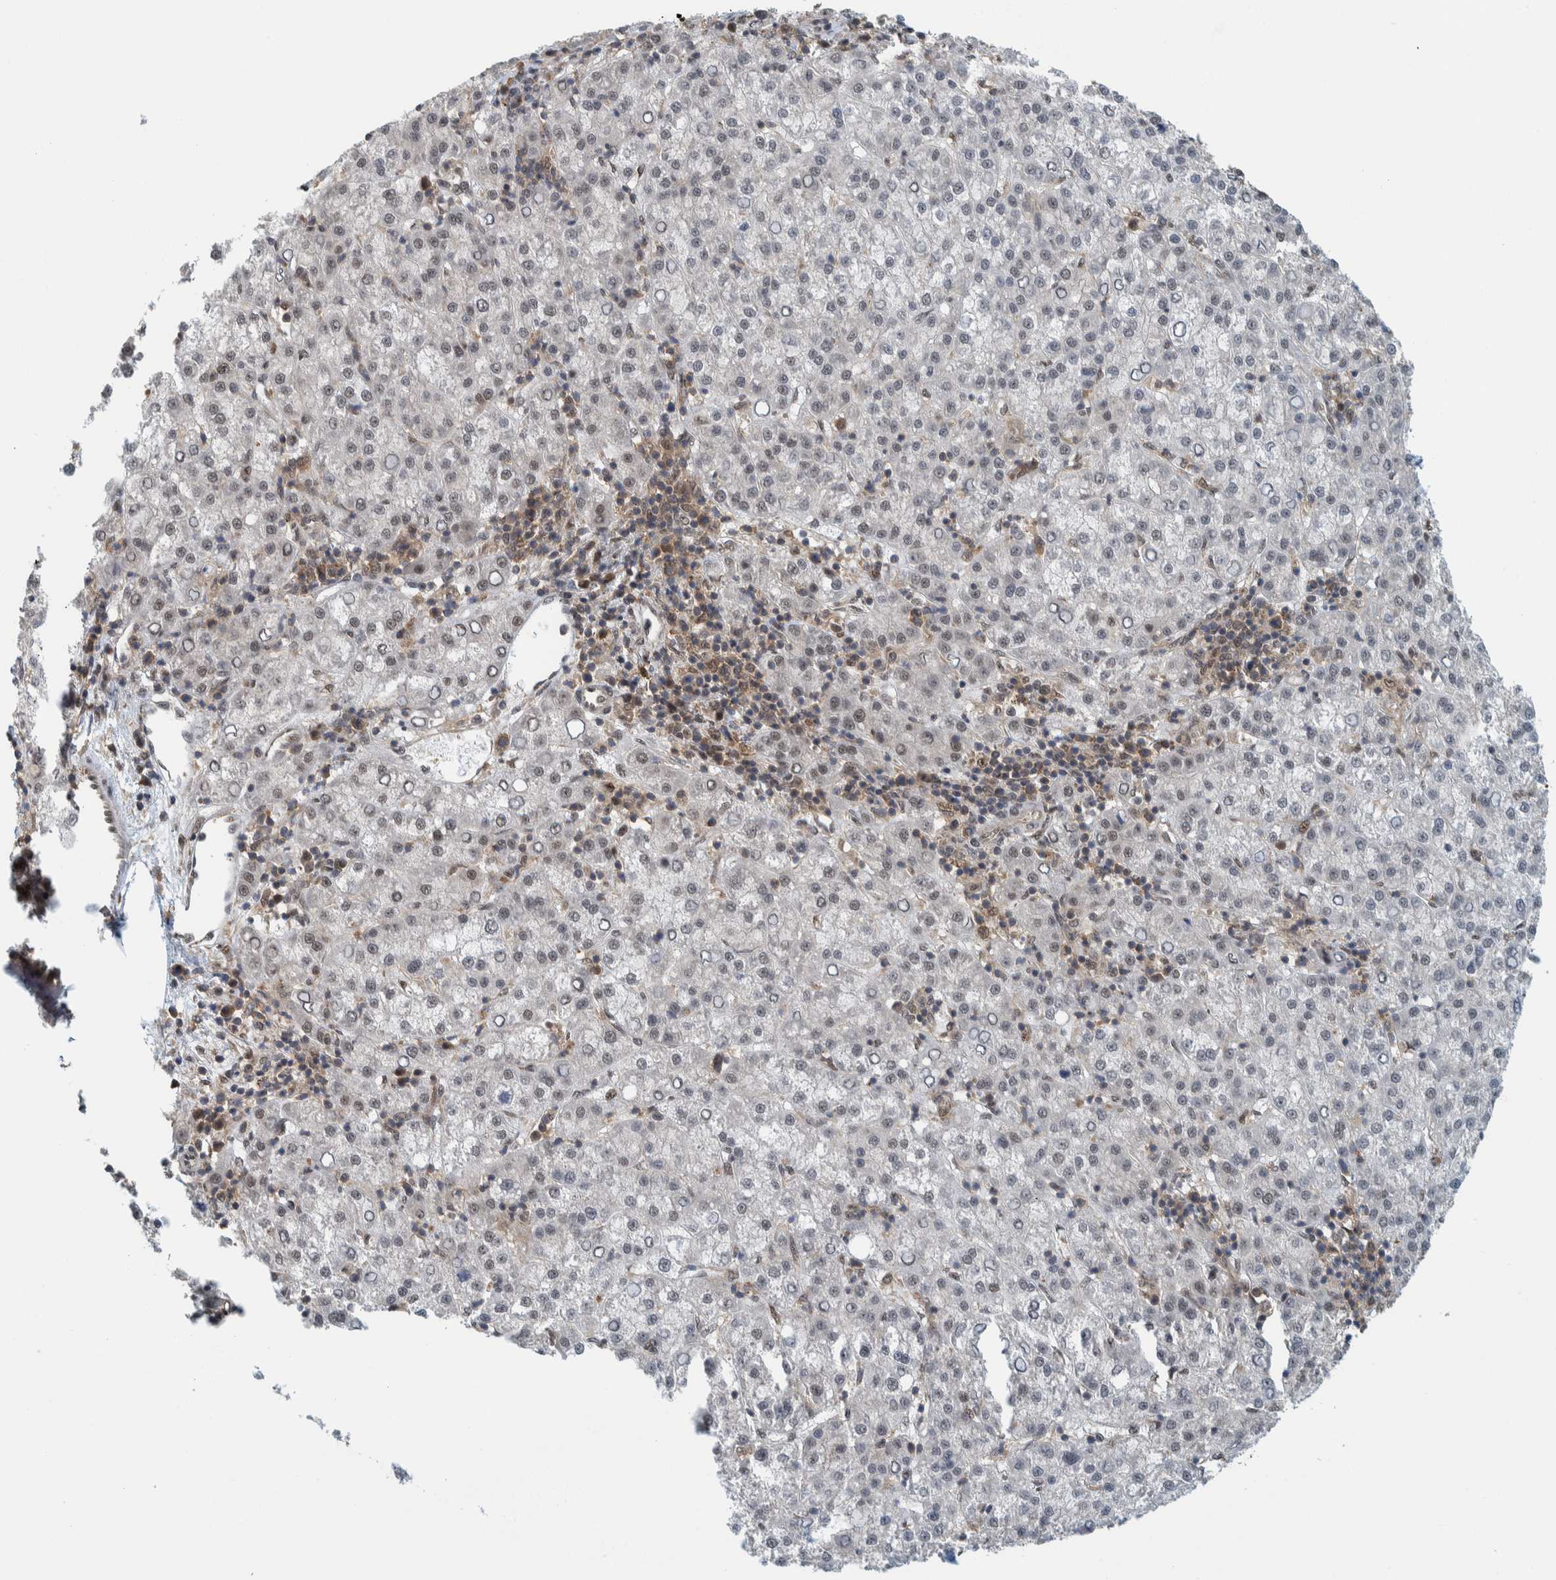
{"staining": {"intensity": "negative", "quantity": "none", "location": "none"}, "tissue": "liver cancer", "cell_type": "Tumor cells", "image_type": "cancer", "snomed": [{"axis": "morphology", "description": "Carcinoma, Hepatocellular, NOS"}, {"axis": "topography", "description": "Liver"}], "caption": "The immunohistochemistry (IHC) photomicrograph has no significant expression in tumor cells of hepatocellular carcinoma (liver) tissue. (IHC, brightfield microscopy, high magnification).", "gene": "COPS3", "patient": {"sex": "female", "age": 58}}